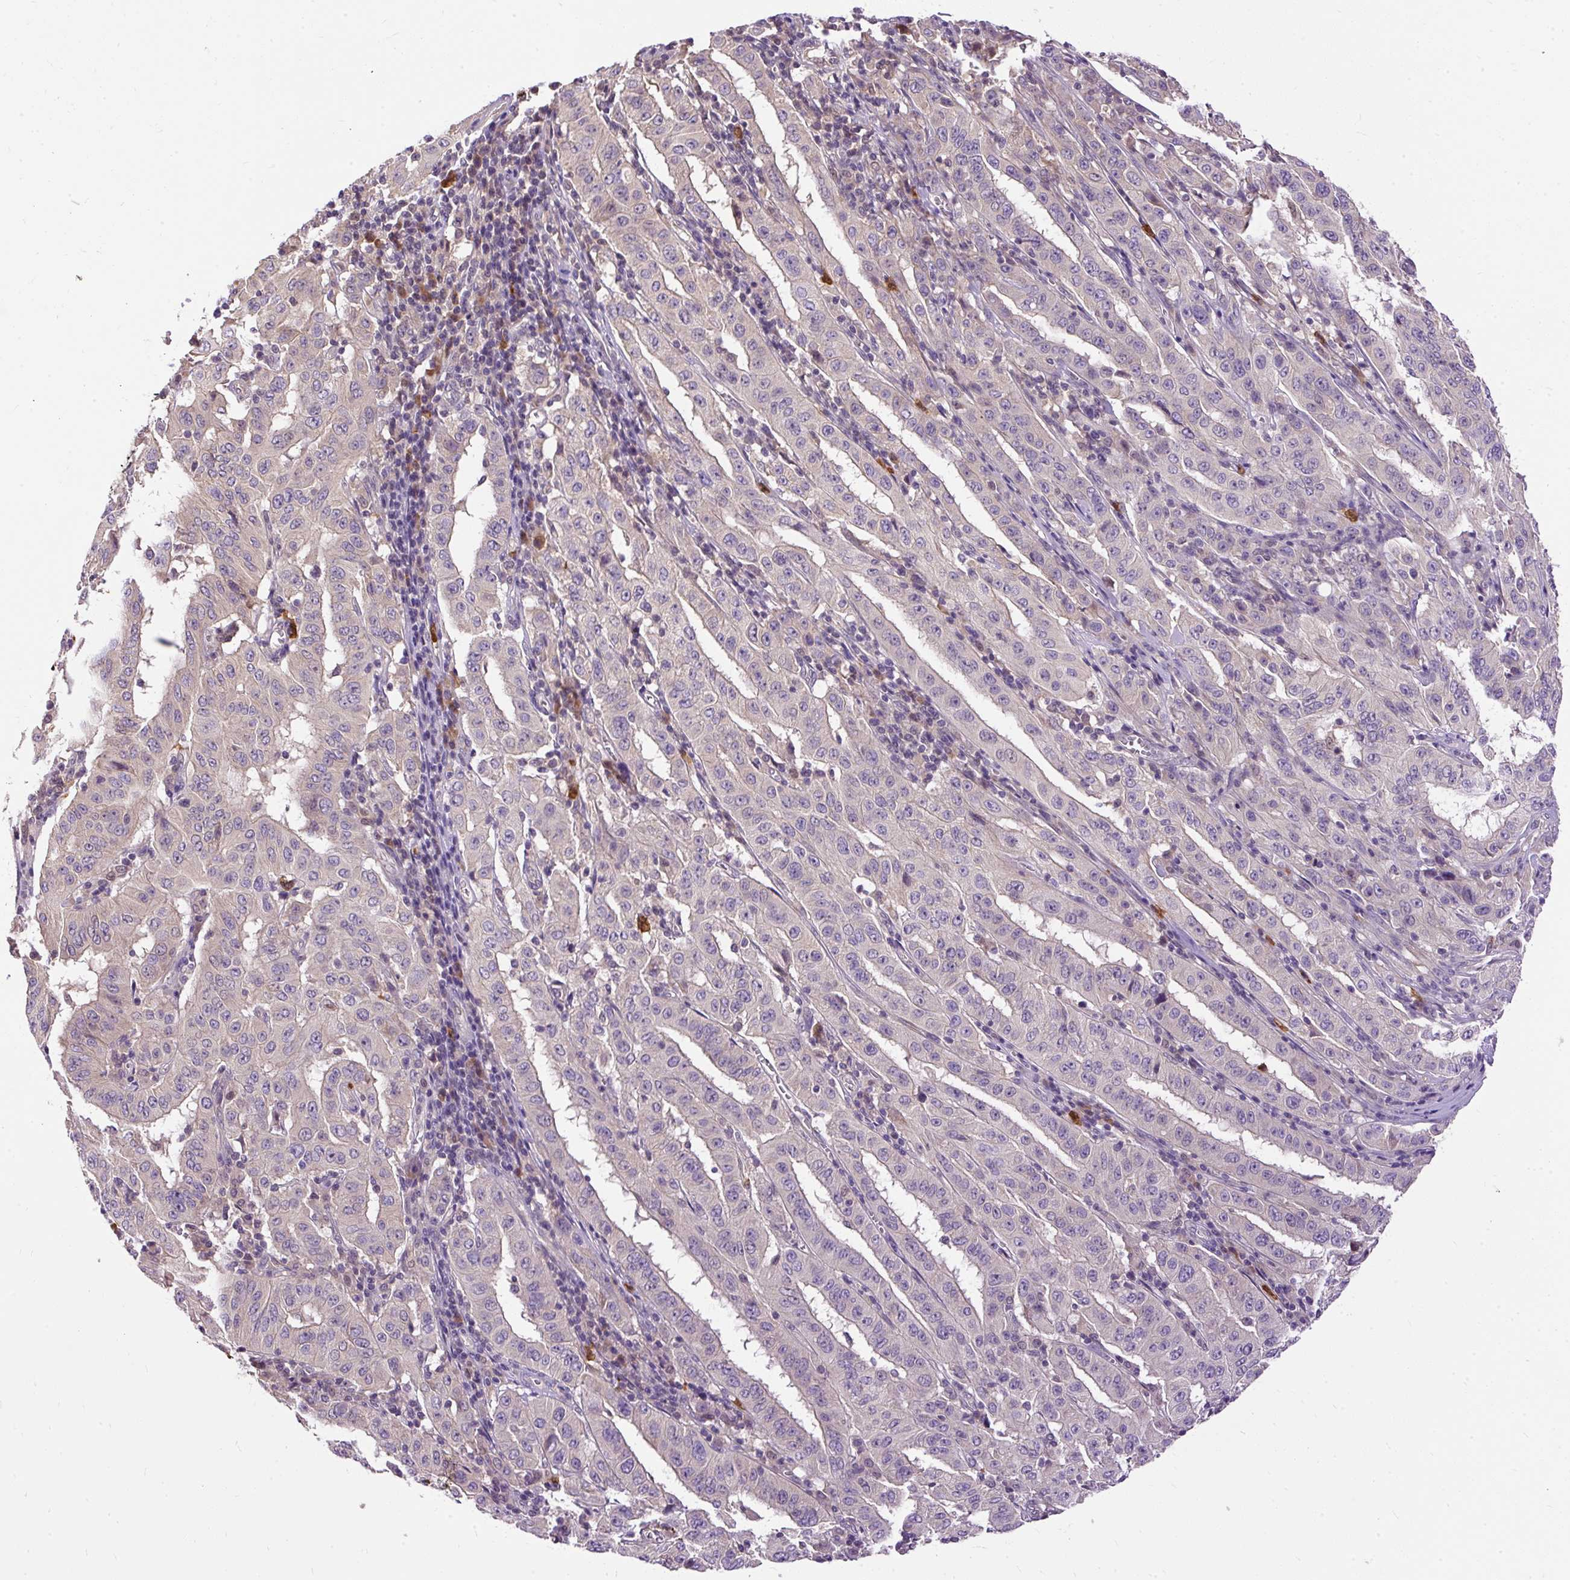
{"staining": {"intensity": "negative", "quantity": "none", "location": "none"}, "tissue": "pancreatic cancer", "cell_type": "Tumor cells", "image_type": "cancer", "snomed": [{"axis": "morphology", "description": "Adenocarcinoma, NOS"}, {"axis": "topography", "description": "Pancreas"}], "caption": "IHC image of neoplastic tissue: human pancreatic cancer (adenocarcinoma) stained with DAB reveals no significant protein positivity in tumor cells. Nuclei are stained in blue.", "gene": "CTTNBP2", "patient": {"sex": "male", "age": 63}}